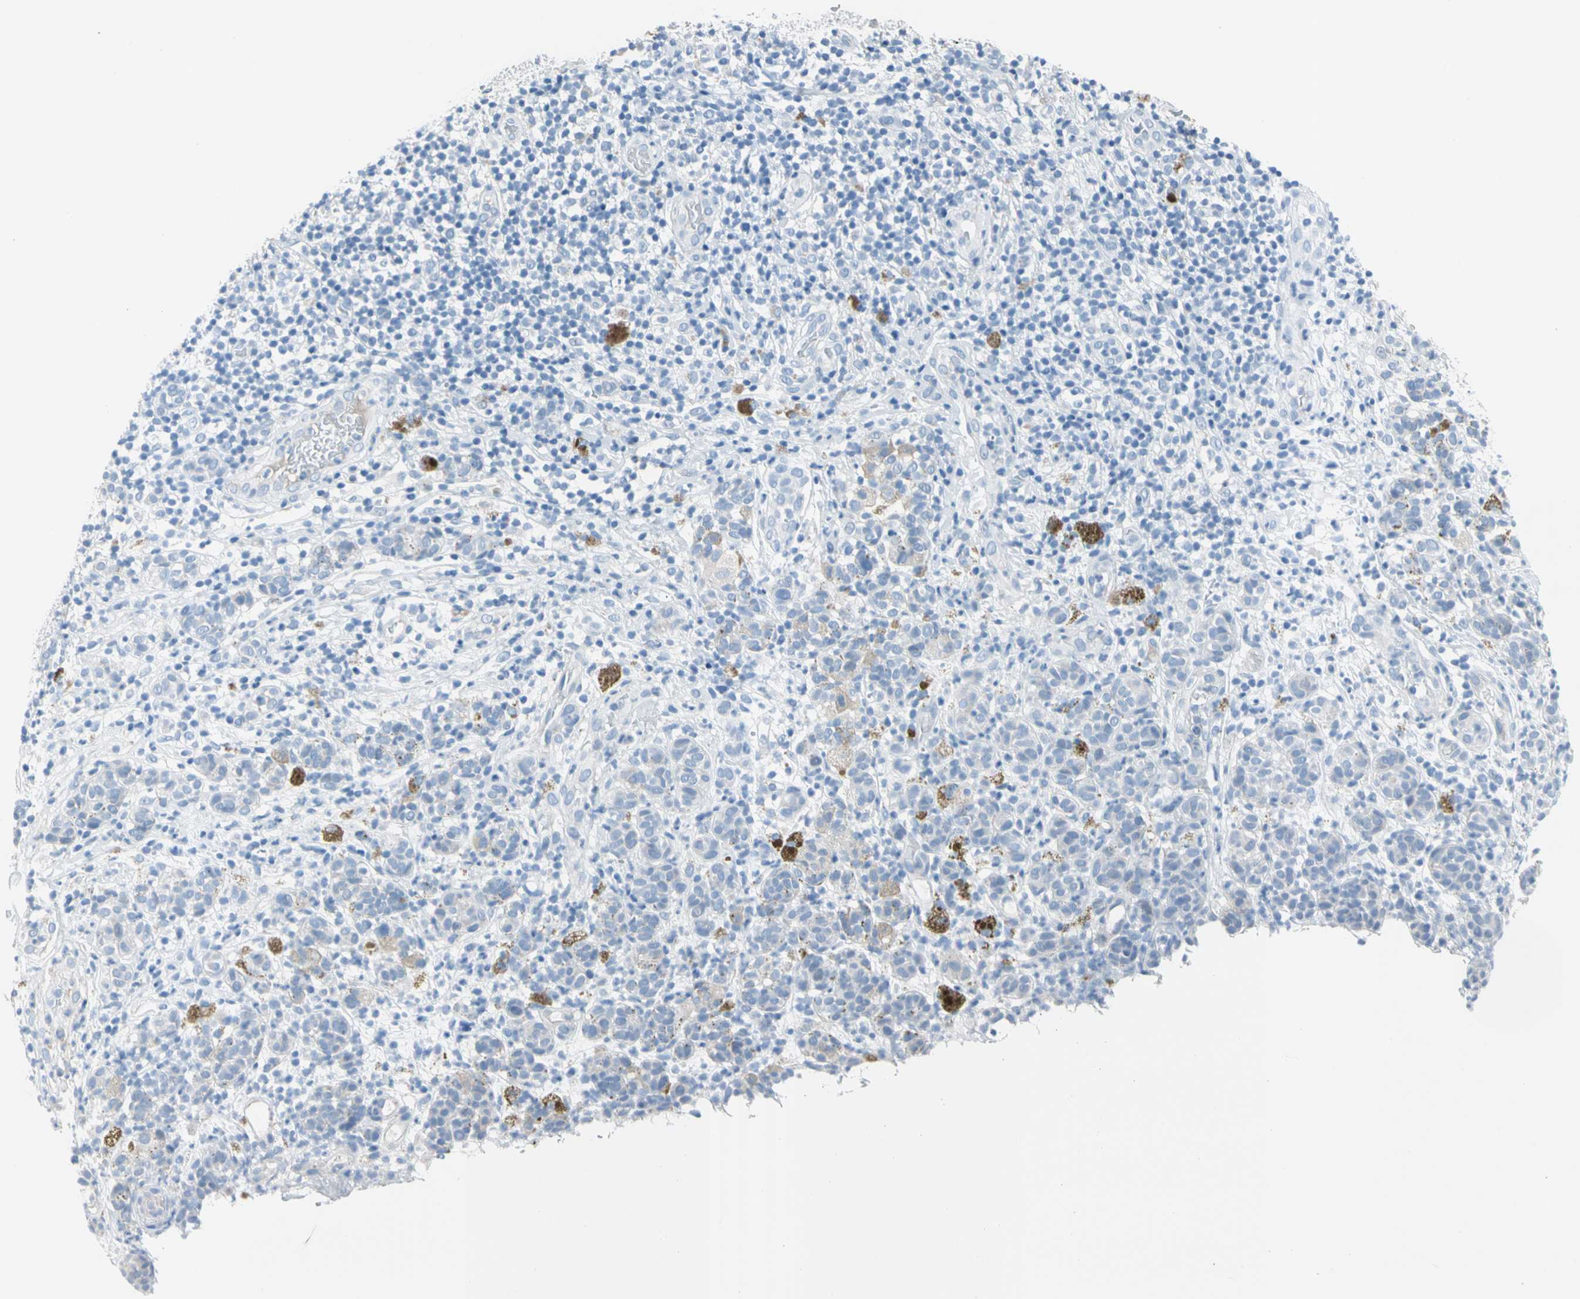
{"staining": {"intensity": "negative", "quantity": "none", "location": "none"}, "tissue": "melanoma", "cell_type": "Tumor cells", "image_type": "cancer", "snomed": [{"axis": "morphology", "description": "Malignant melanoma, NOS"}, {"axis": "topography", "description": "Skin"}], "caption": "Tumor cells are negative for protein expression in human malignant melanoma. The staining is performed using DAB (3,3'-diaminobenzidine) brown chromogen with nuclei counter-stained in using hematoxylin.", "gene": "TPO", "patient": {"sex": "male", "age": 64}}